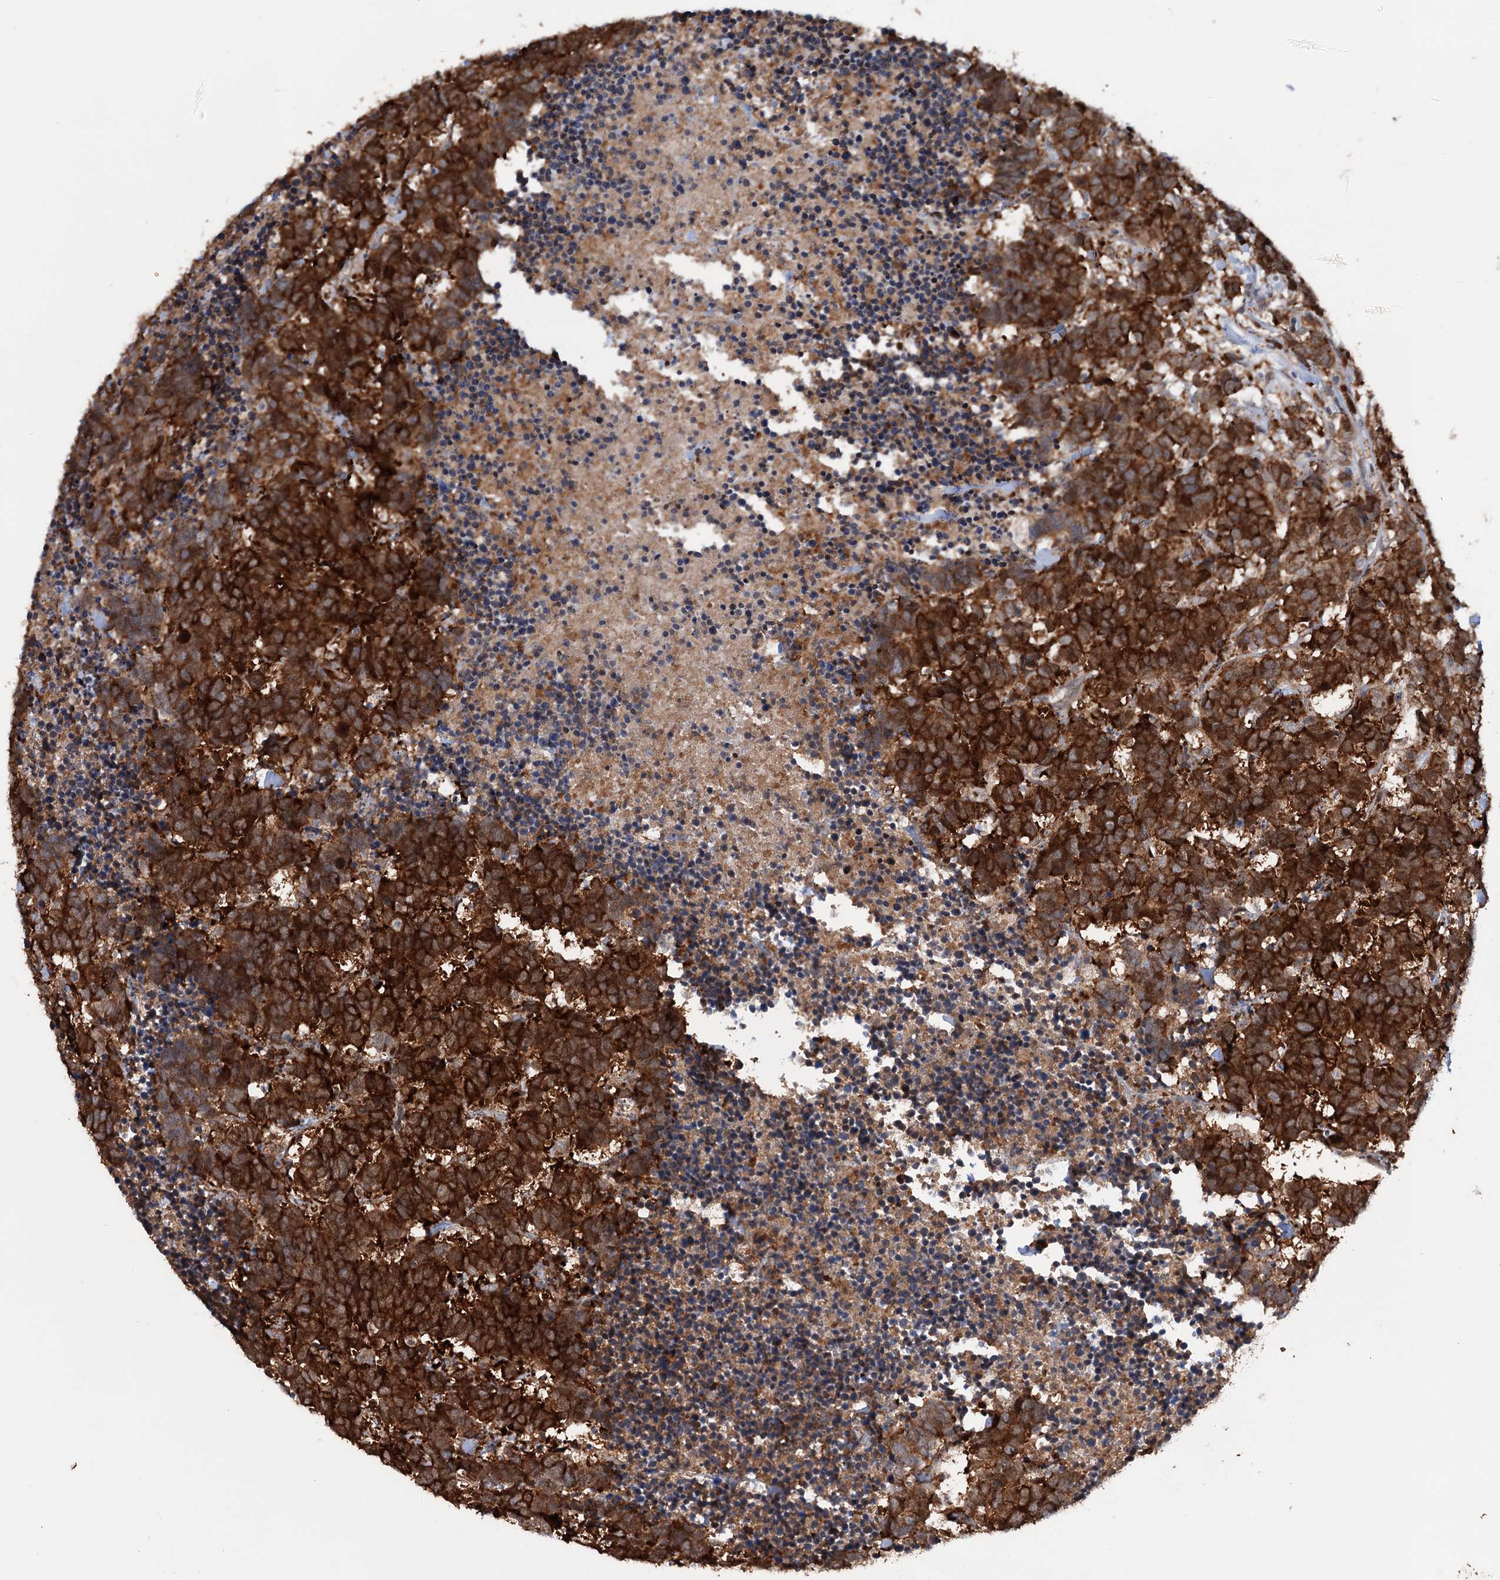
{"staining": {"intensity": "strong", "quantity": ">75%", "location": "cytoplasmic/membranous"}, "tissue": "carcinoid", "cell_type": "Tumor cells", "image_type": "cancer", "snomed": [{"axis": "morphology", "description": "Carcinoma, NOS"}, {"axis": "morphology", "description": "Carcinoid, malignant, NOS"}, {"axis": "topography", "description": "Urinary bladder"}], "caption": "A high amount of strong cytoplasmic/membranous staining is present in approximately >75% of tumor cells in carcinoid tissue.", "gene": "NCAPD2", "patient": {"sex": "male", "age": 57}}